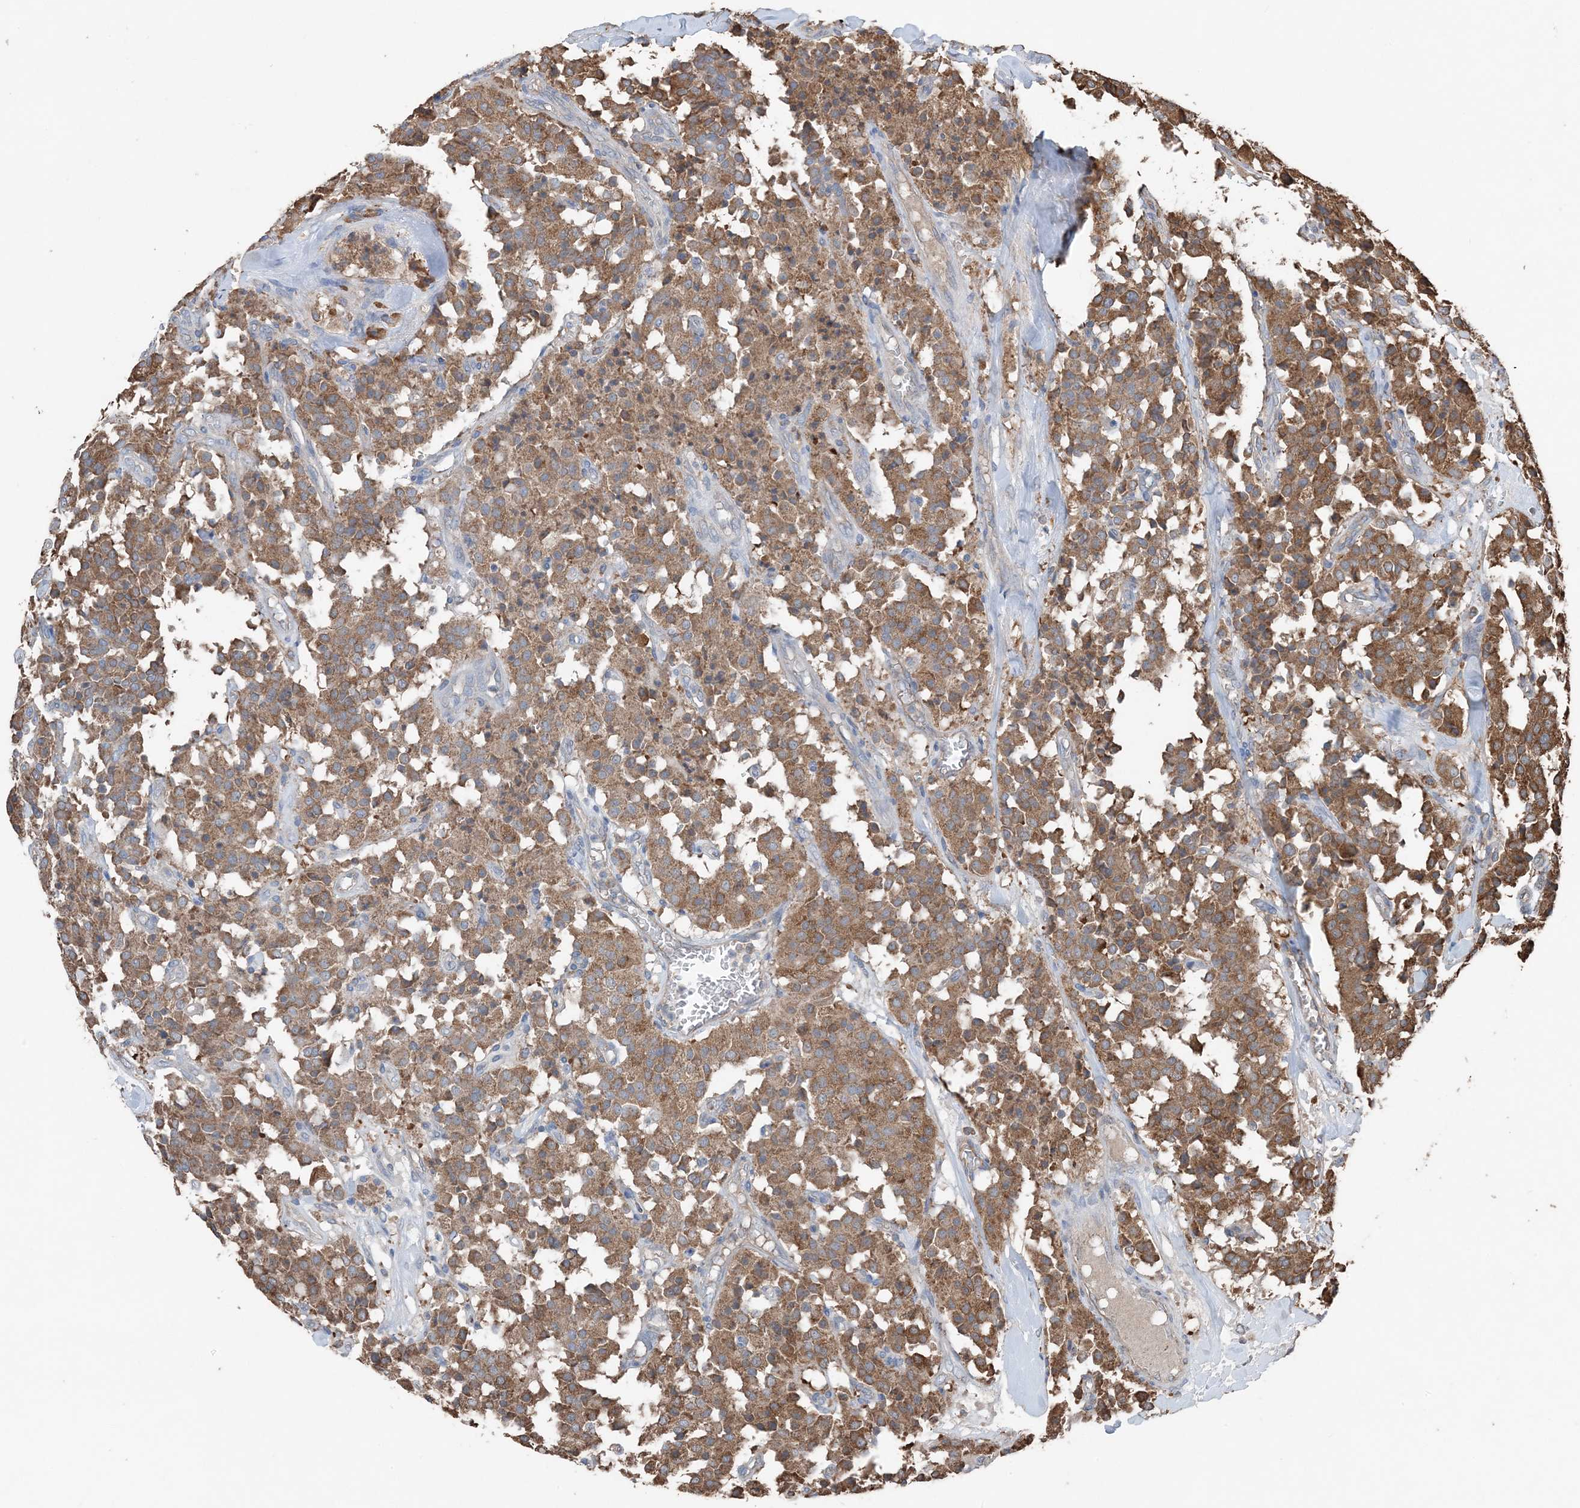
{"staining": {"intensity": "moderate", "quantity": ">75%", "location": "cytoplasmic/membranous"}, "tissue": "carcinoid", "cell_type": "Tumor cells", "image_type": "cancer", "snomed": [{"axis": "morphology", "description": "Carcinoid, malignant, NOS"}, {"axis": "topography", "description": "Lung"}], "caption": "Immunohistochemistry (IHC) staining of carcinoid, which shows medium levels of moderate cytoplasmic/membranous staining in about >75% of tumor cells indicating moderate cytoplasmic/membranous protein expression. The staining was performed using DAB (brown) for protein detection and nuclei were counterstained in hematoxylin (blue).", "gene": "PDIA6", "patient": {"sex": "male", "age": 30}}